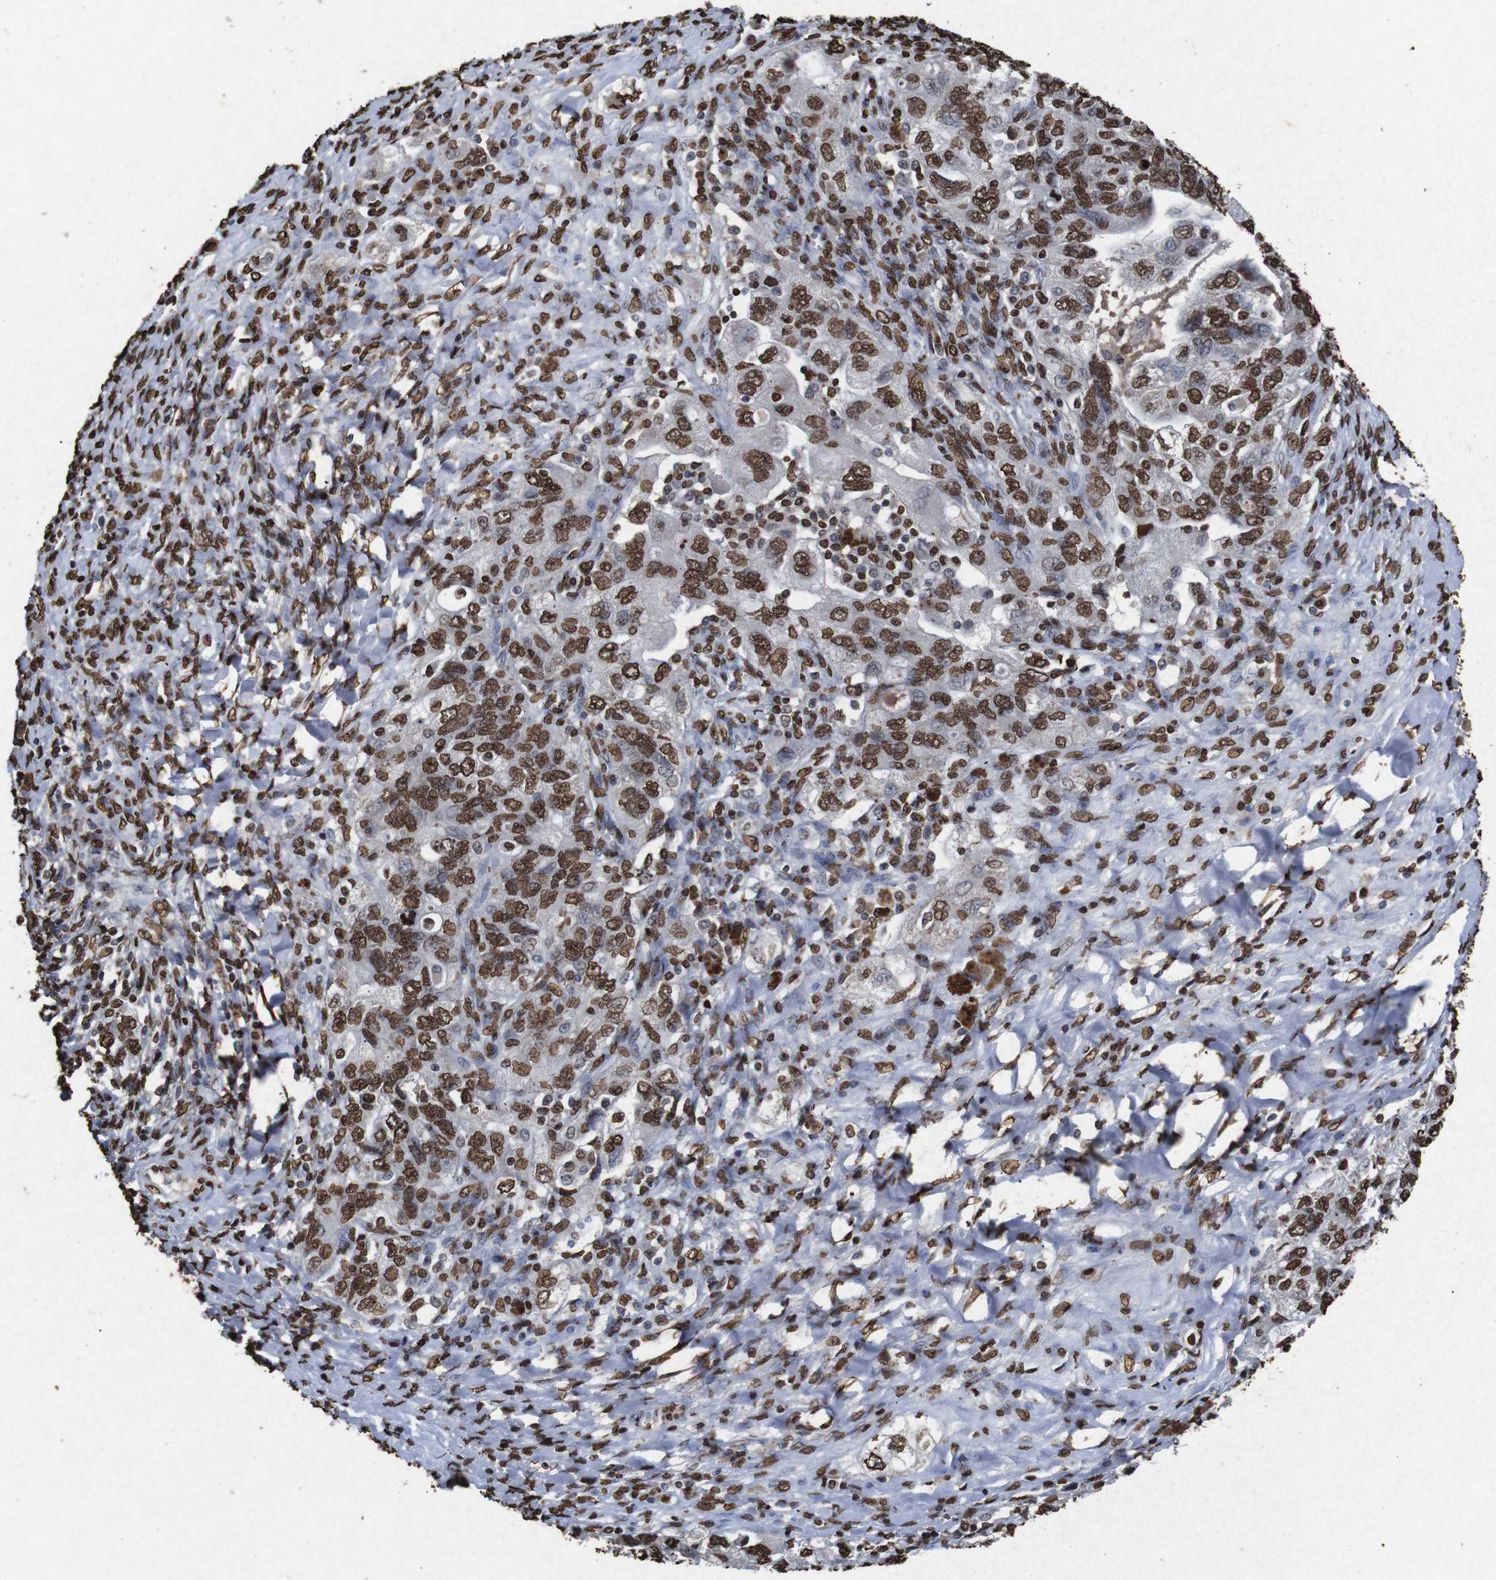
{"staining": {"intensity": "strong", "quantity": ">75%", "location": "nuclear"}, "tissue": "ovarian cancer", "cell_type": "Tumor cells", "image_type": "cancer", "snomed": [{"axis": "morphology", "description": "Carcinoma, NOS"}, {"axis": "morphology", "description": "Cystadenocarcinoma, serous, NOS"}, {"axis": "topography", "description": "Ovary"}], "caption": "Human ovarian serous cystadenocarcinoma stained with a protein marker demonstrates strong staining in tumor cells.", "gene": "MDM2", "patient": {"sex": "female", "age": 69}}